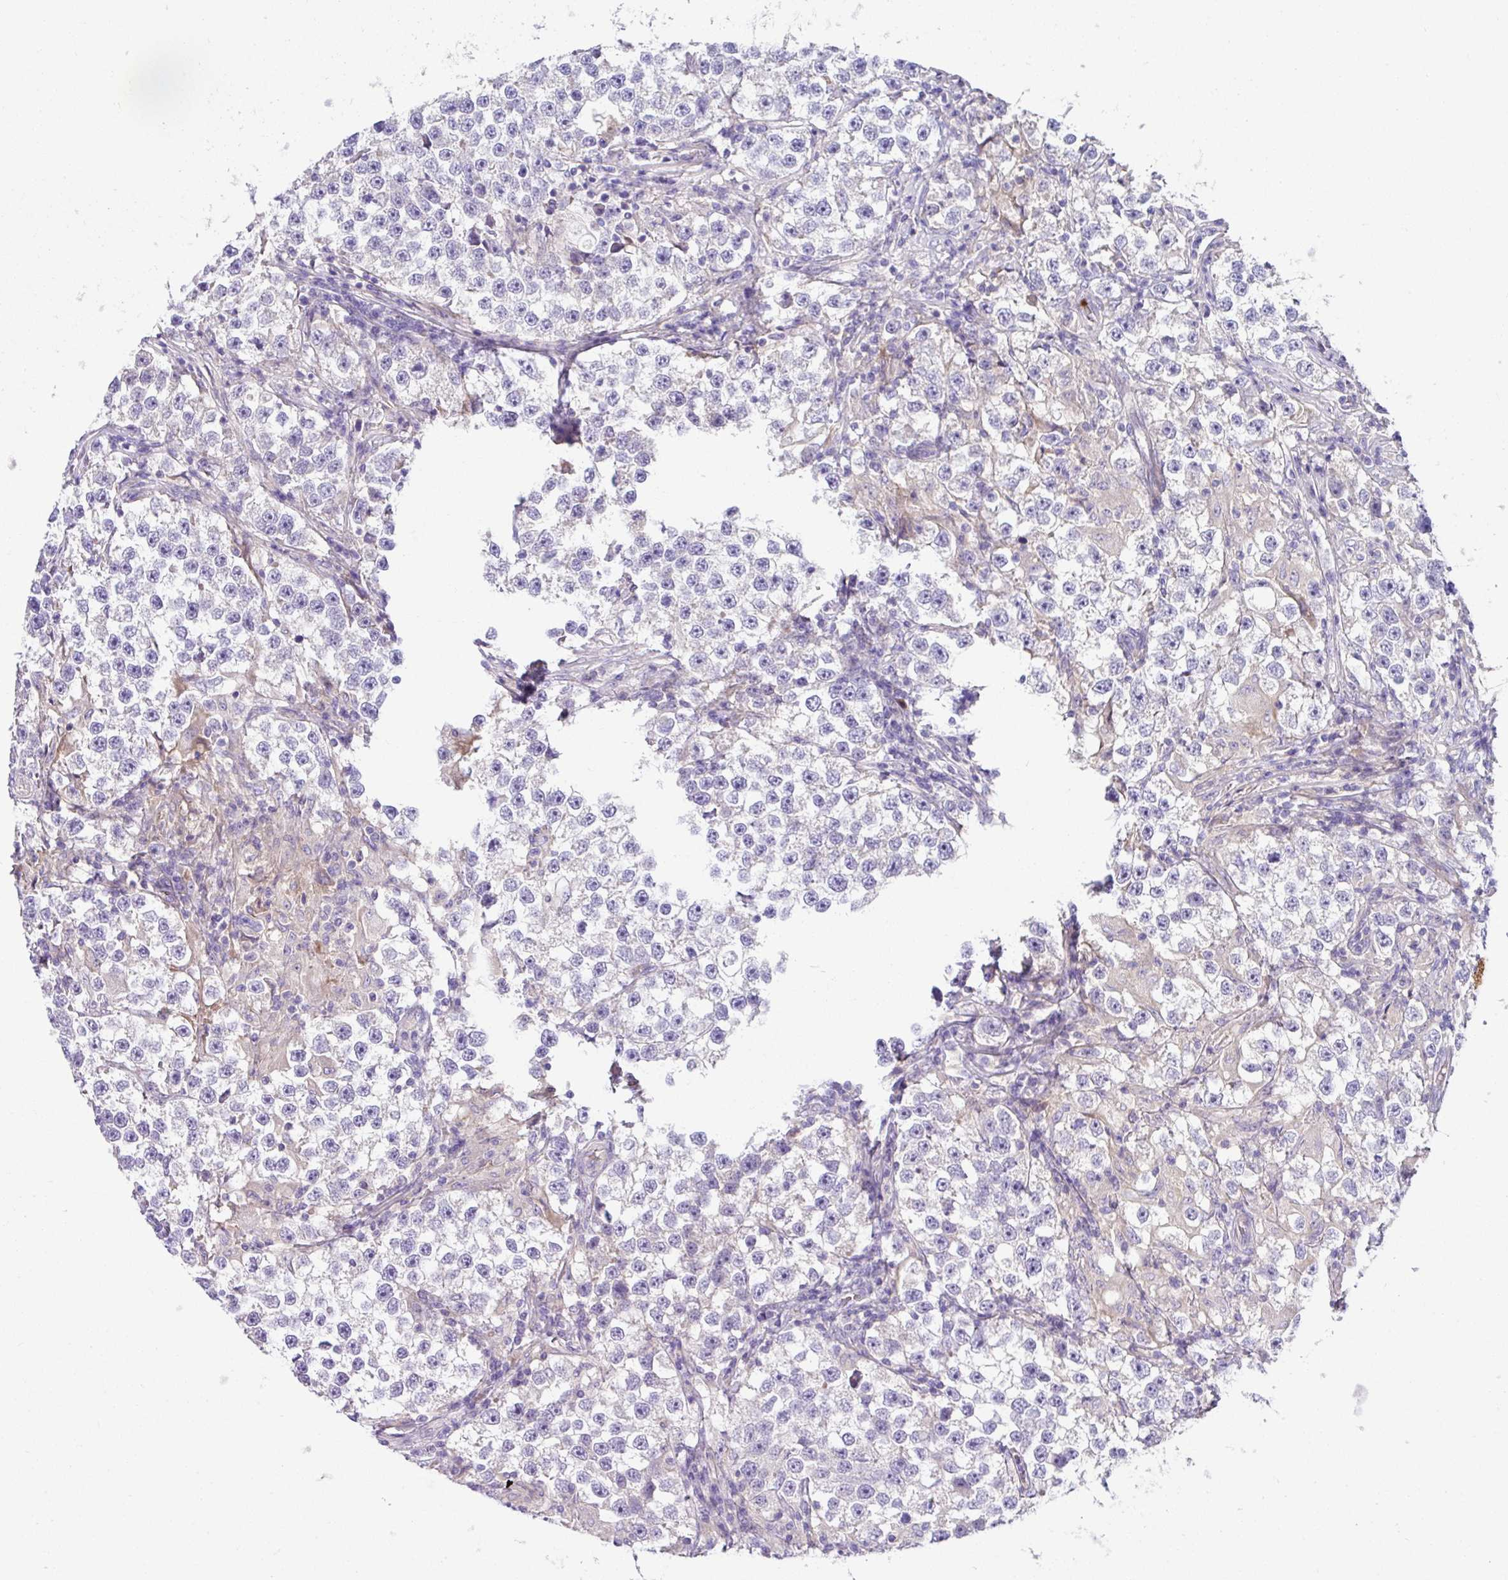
{"staining": {"intensity": "negative", "quantity": "none", "location": "none"}, "tissue": "testis cancer", "cell_type": "Tumor cells", "image_type": "cancer", "snomed": [{"axis": "morphology", "description": "Seminoma, NOS"}, {"axis": "topography", "description": "Testis"}], "caption": "This is a image of IHC staining of testis cancer (seminoma), which shows no expression in tumor cells.", "gene": "CRISP3", "patient": {"sex": "male", "age": 46}}